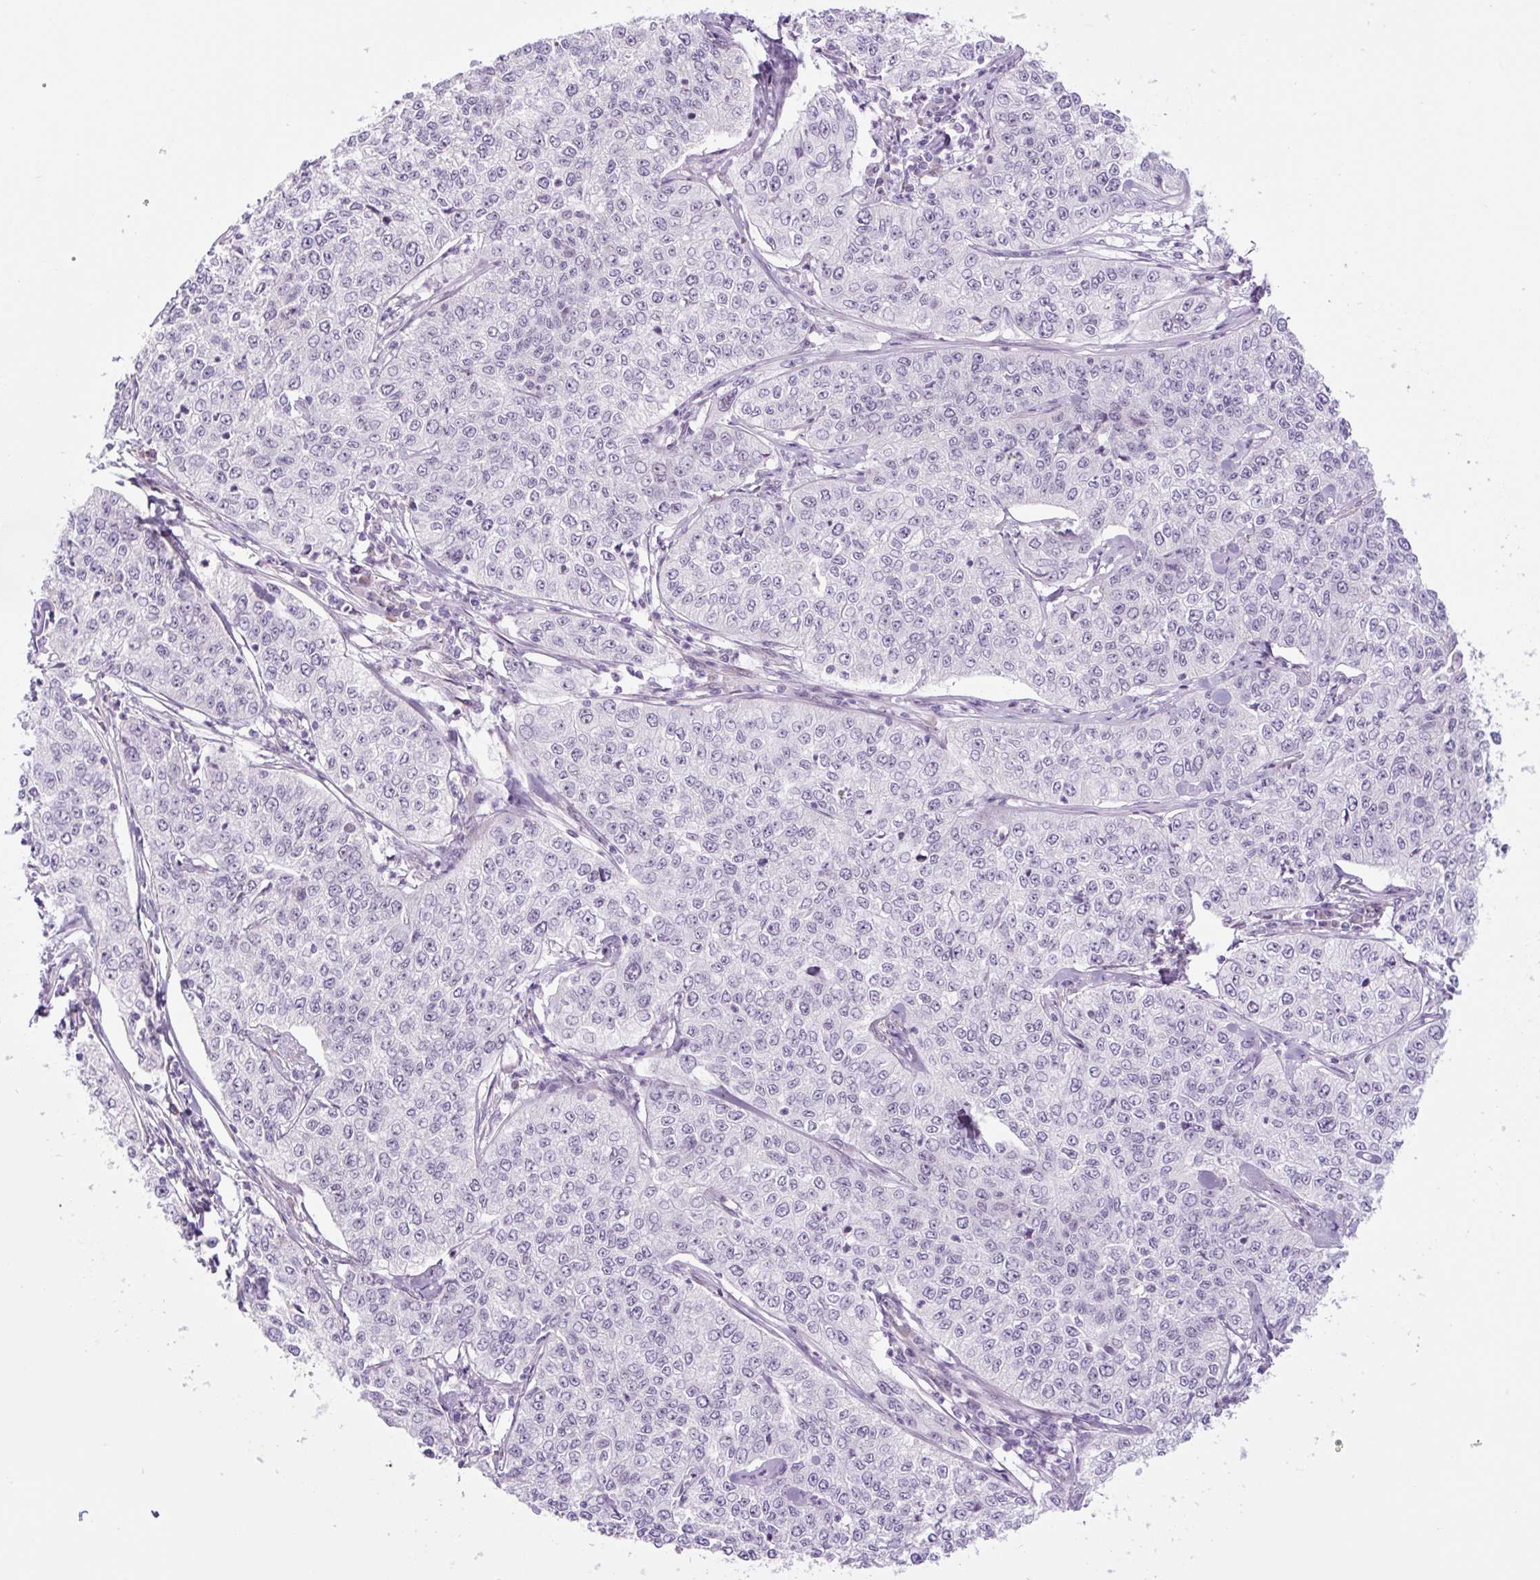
{"staining": {"intensity": "negative", "quantity": "none", "location": "none"}, "tissue": "cervical cancer", "cell_type": "Tumor cells", "image_type": "cancer", "snomed": [{"axis": "morphology", "description": "Squamous cell carcinoma, NOS"}, {"axis": "topography", "description": "Cervix"}], "caption": "Tumor cells are negative for brown protein staining in cervical cancer (squamous cell carcinoma).", "gene": "RRS1", "patient": {"sex": "female", "age": 35}}